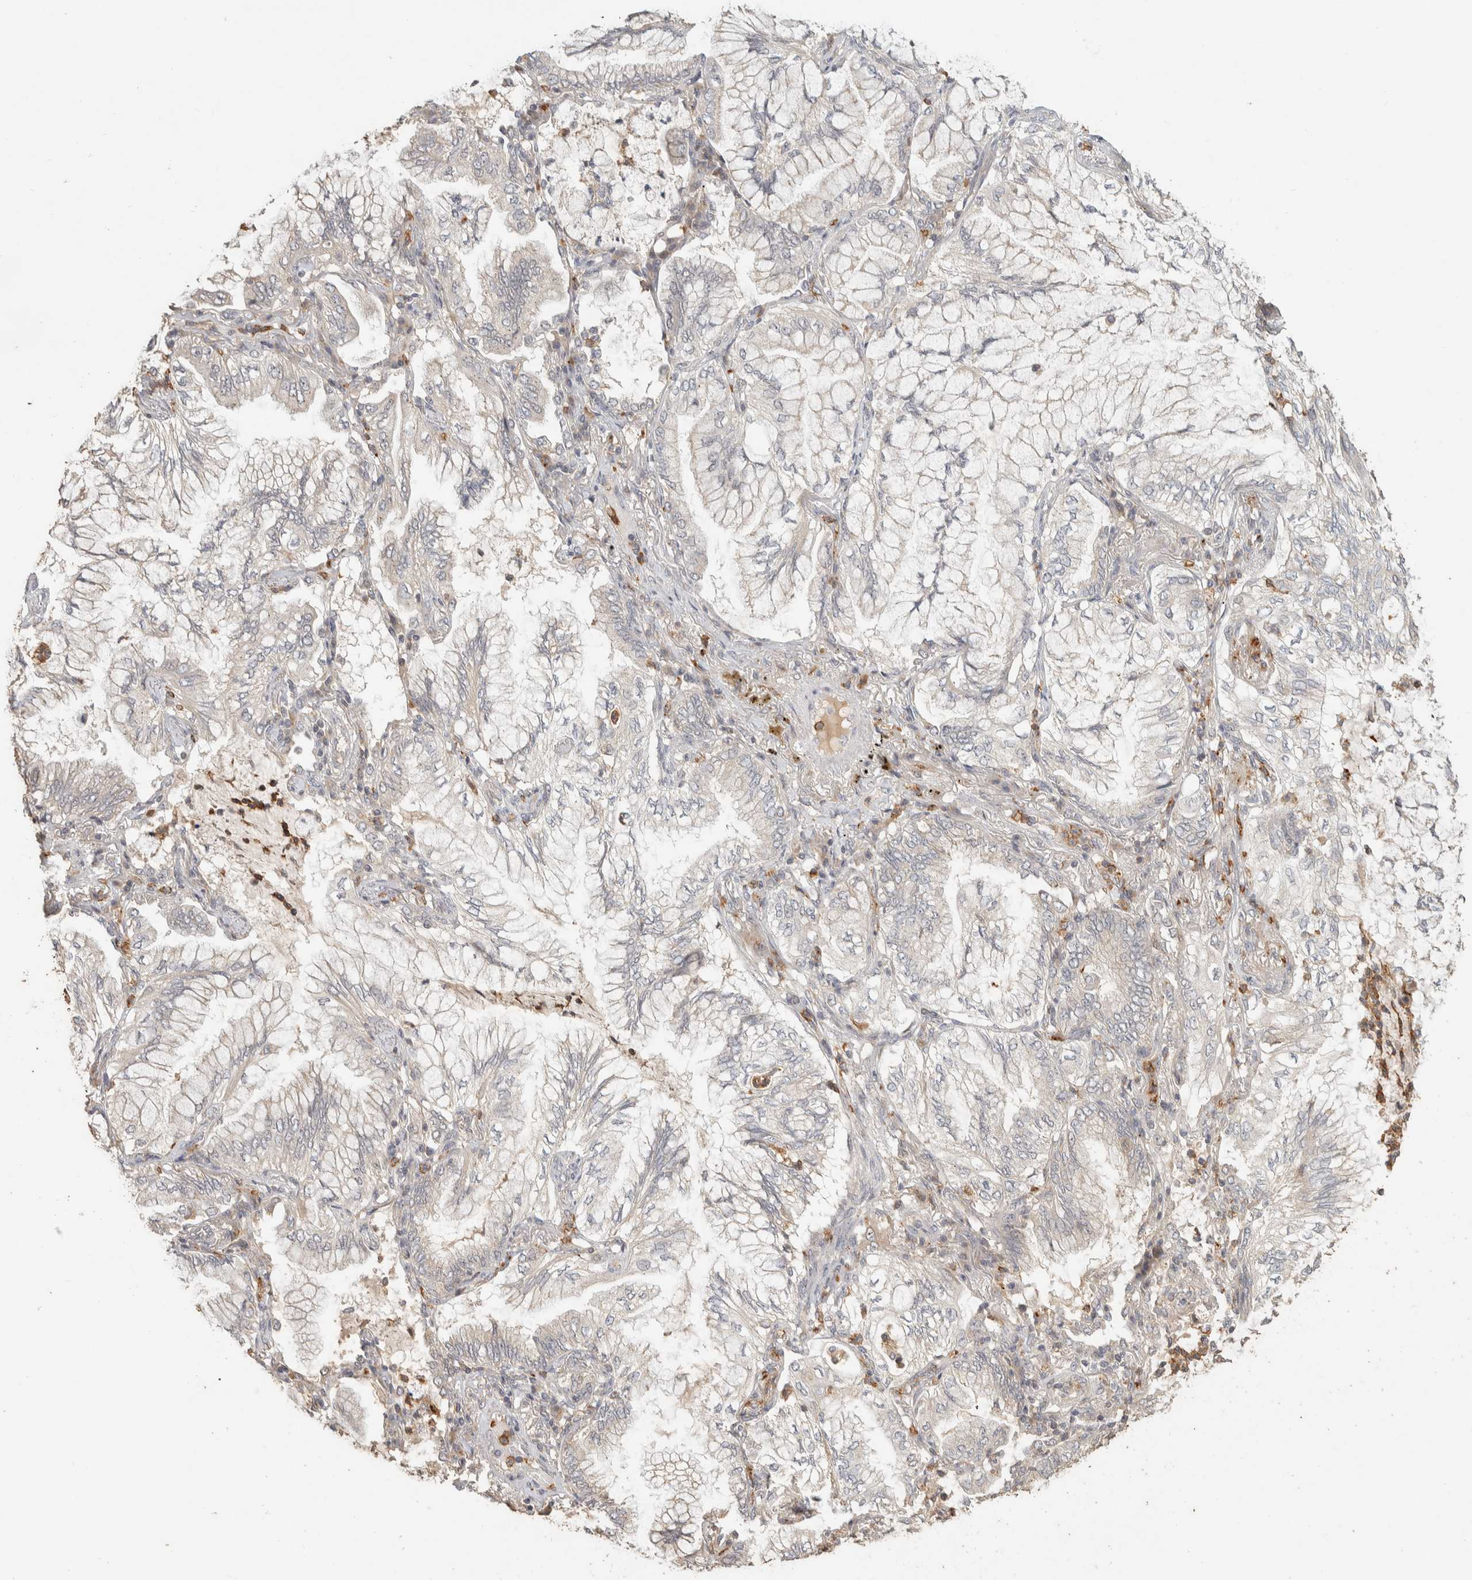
{"staining": {"intensity": "negative", "quantity": "none", "location": "none"}, "tissue": "lung cancer", "cell_type": "Tumor cells", "image_type": "cancer", "snomed": [{"axis": "morphology", "description": "Adenocarcinoma, NOS"}, {"axis": "topography", "description": "Lung"}], "caption": "Lung cancer (adenocarcinoma) stained for a protein using immunohistochemistry (IHC) demonstrates no positivity tumor cells.", "gene": "ITPA", "patient": {"sex": "female", "age": 70}}